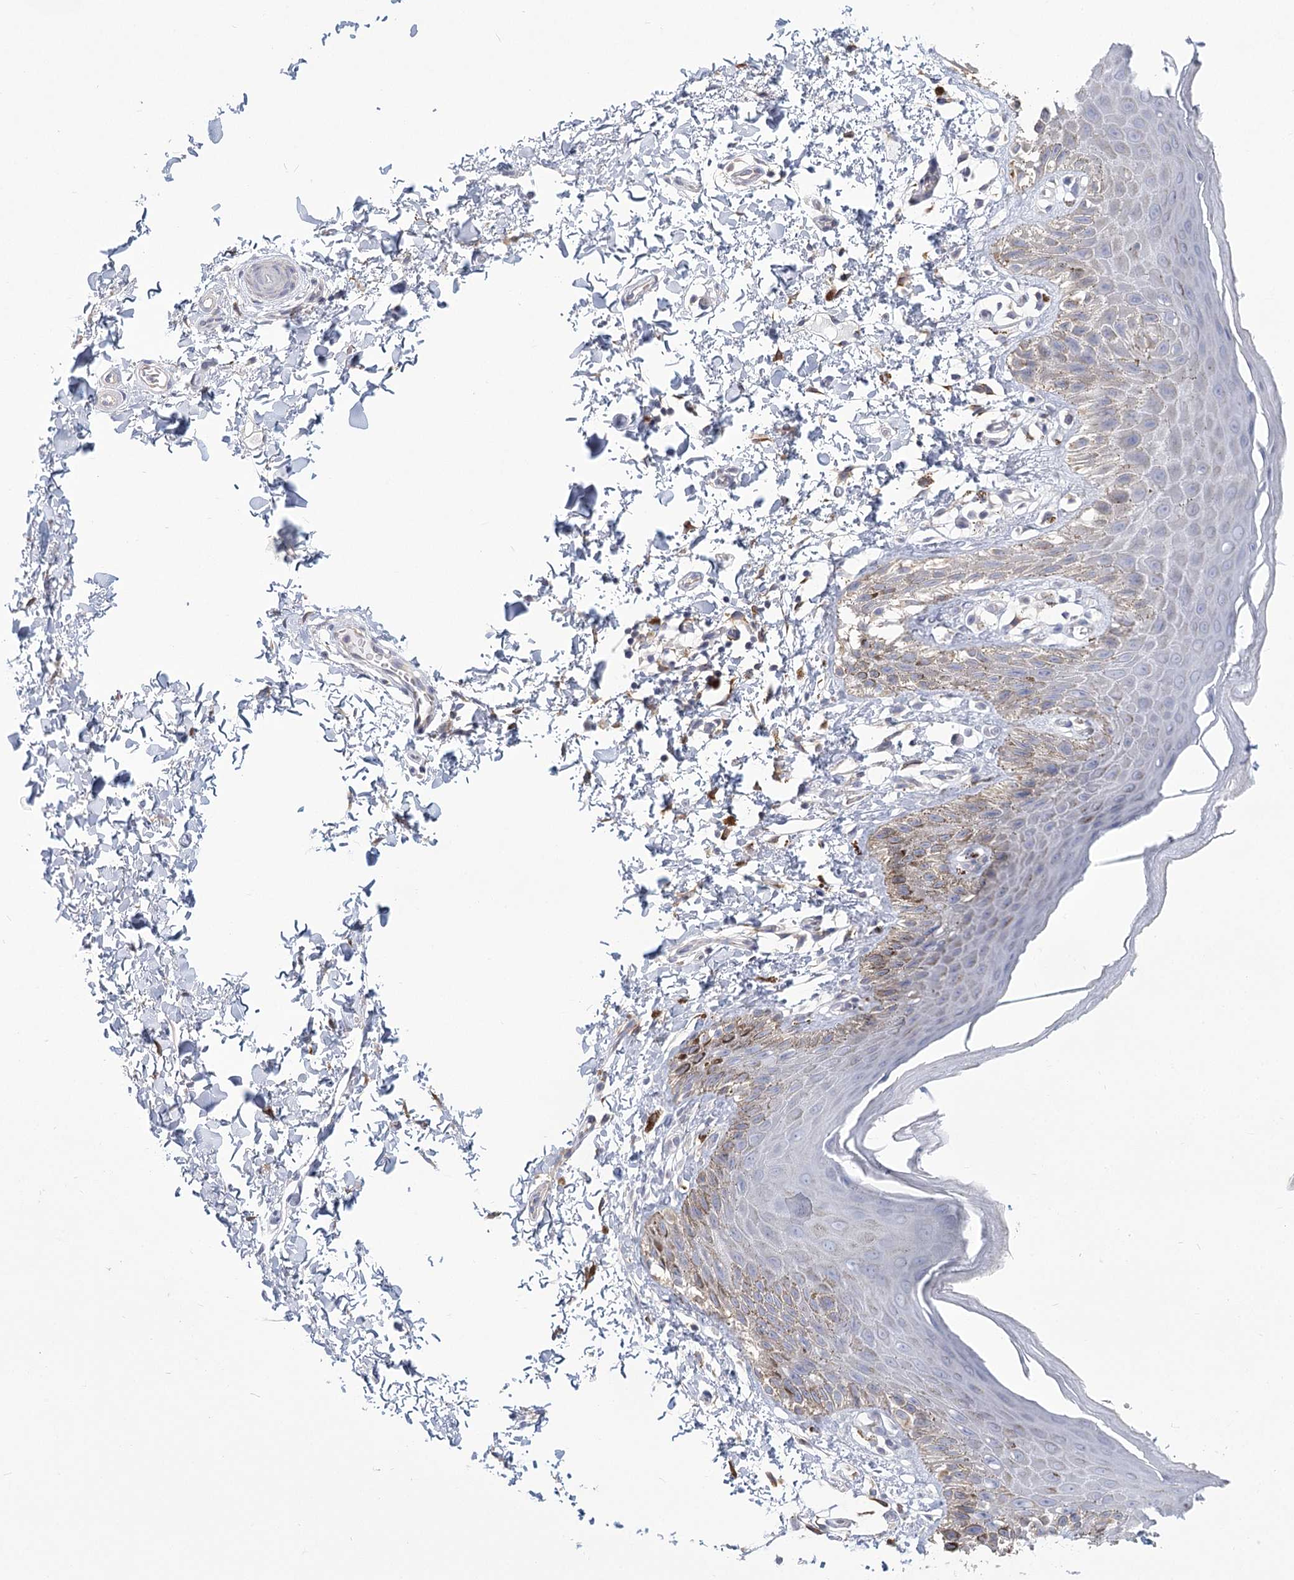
{"staining": {"intensity": "moderate", "quantity": "<25%", "location": "cytoplasmic/membranous"}, "tissue": "skin", "cell_type": "Epidermal cells", "image_type": "normal", "snomed": [{"axis": "morphology", "description": "Normal tissue, NOS"}, {"axis": "topography", "description": "Anal"}], "caption": "Immunohistochemistry (IHC) histopathology image of benign skin: skin stained using immunohistochemistry (IHC) reveals low levels of moderate protein expression localized specifically in the cytoplasmic/membranous of epidermal cells, appearing as a cytoplasmic/membranous brown color.", "gene": "CNTLN", "patient": {"sex": "male", "age": 44}}